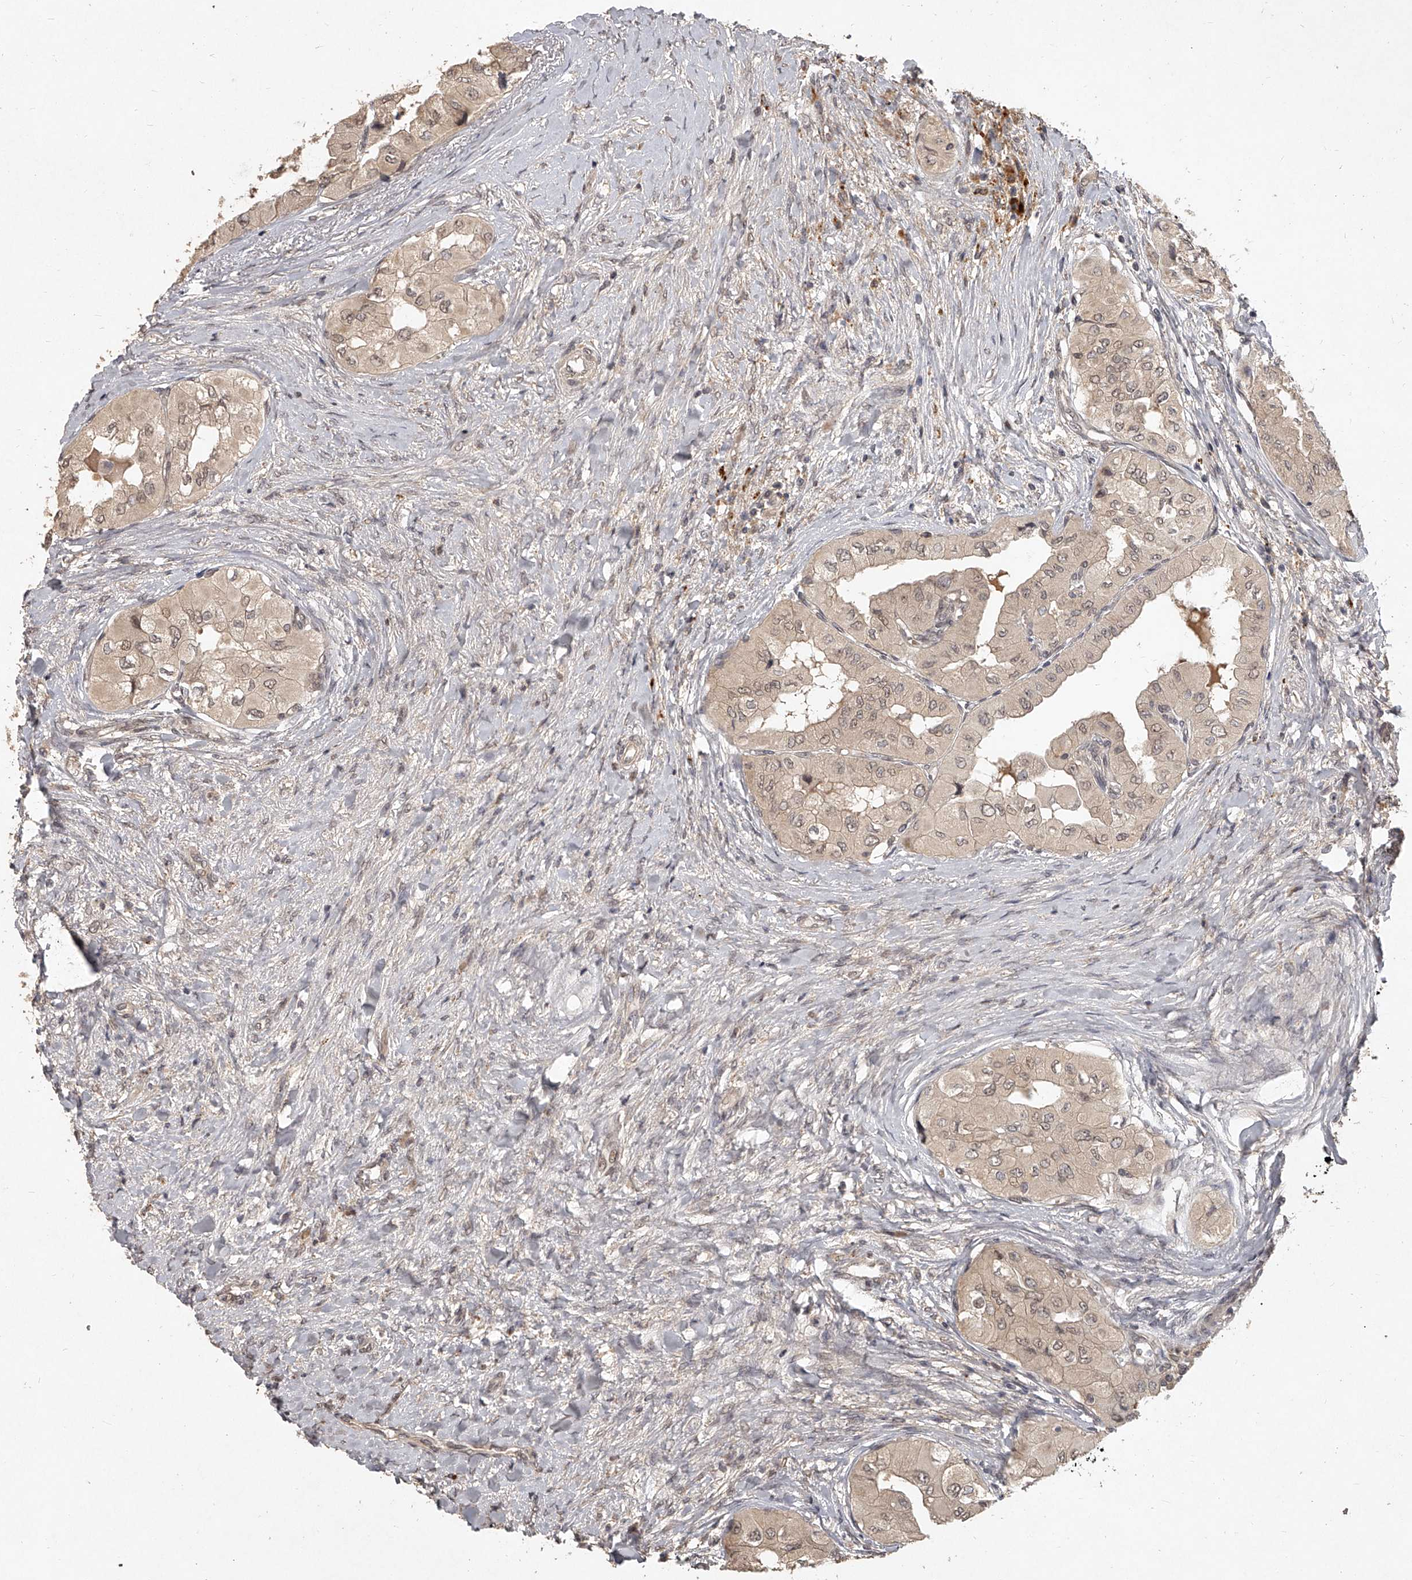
{"staining": {"intensity": "weak", "quantity": ">75%", "location": "cytoplasmic/membranous,nuclear"}, "tissue": "thyroid cancer", "cell_type": "Tumor cells", "image_type": "cancer", "snomed": [{"axis": "morphology", "description": "Papillary adenocarcinoma, NOS"}, {"axis": "topography", "description": "Thyroid gland"}], "caption": "Human thyroid cancer stained for a protein (brown) exhibits weak cytoplasmic/membranous and nuclear positive positivity in about >75% of tumor cells.", "gene": "SLC37A1", "patient": {"sex": "female", "age": 59}}